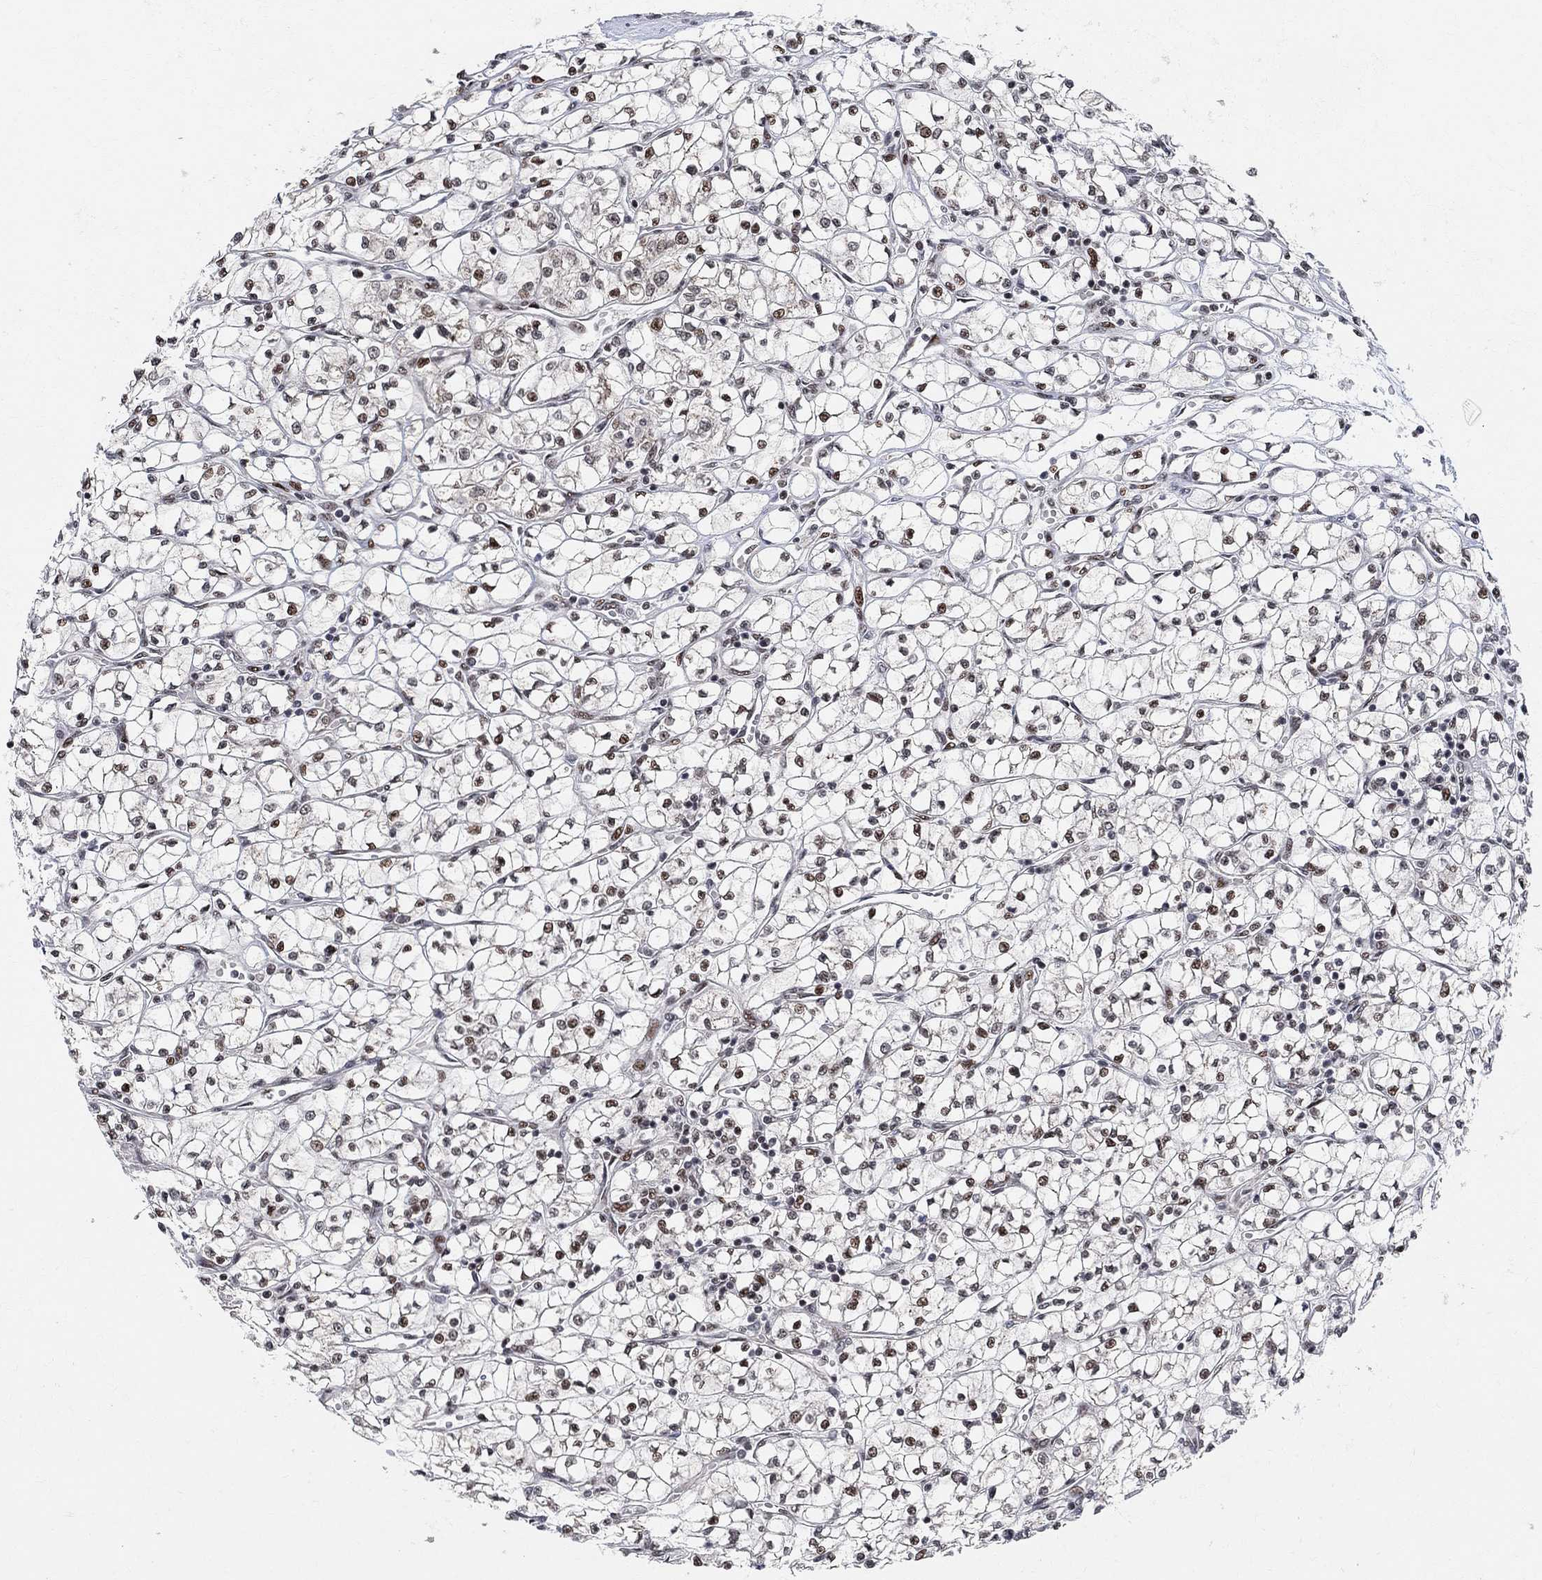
{"staining": {"intensity": "strong", "quantity": "25%-75%", "location": "nuclear"}, "tissue": "renal cancer", "cell_type": "Tumor cells", "image_type": "cancer", "snomed": [{"axis": "morphology", "description": "Adenocarcinoma, NOS"}, {"axis": "topography", "description": "Kidney"}], "caption": "There is high levels of strong nuclear positivity in tumor cells of renal cancer (adenocarcinoma), as demonstrated by immunohistochemical staining (brown color).", "gene": "E4F1", "patient": {"sex": "female", "age": 64}}